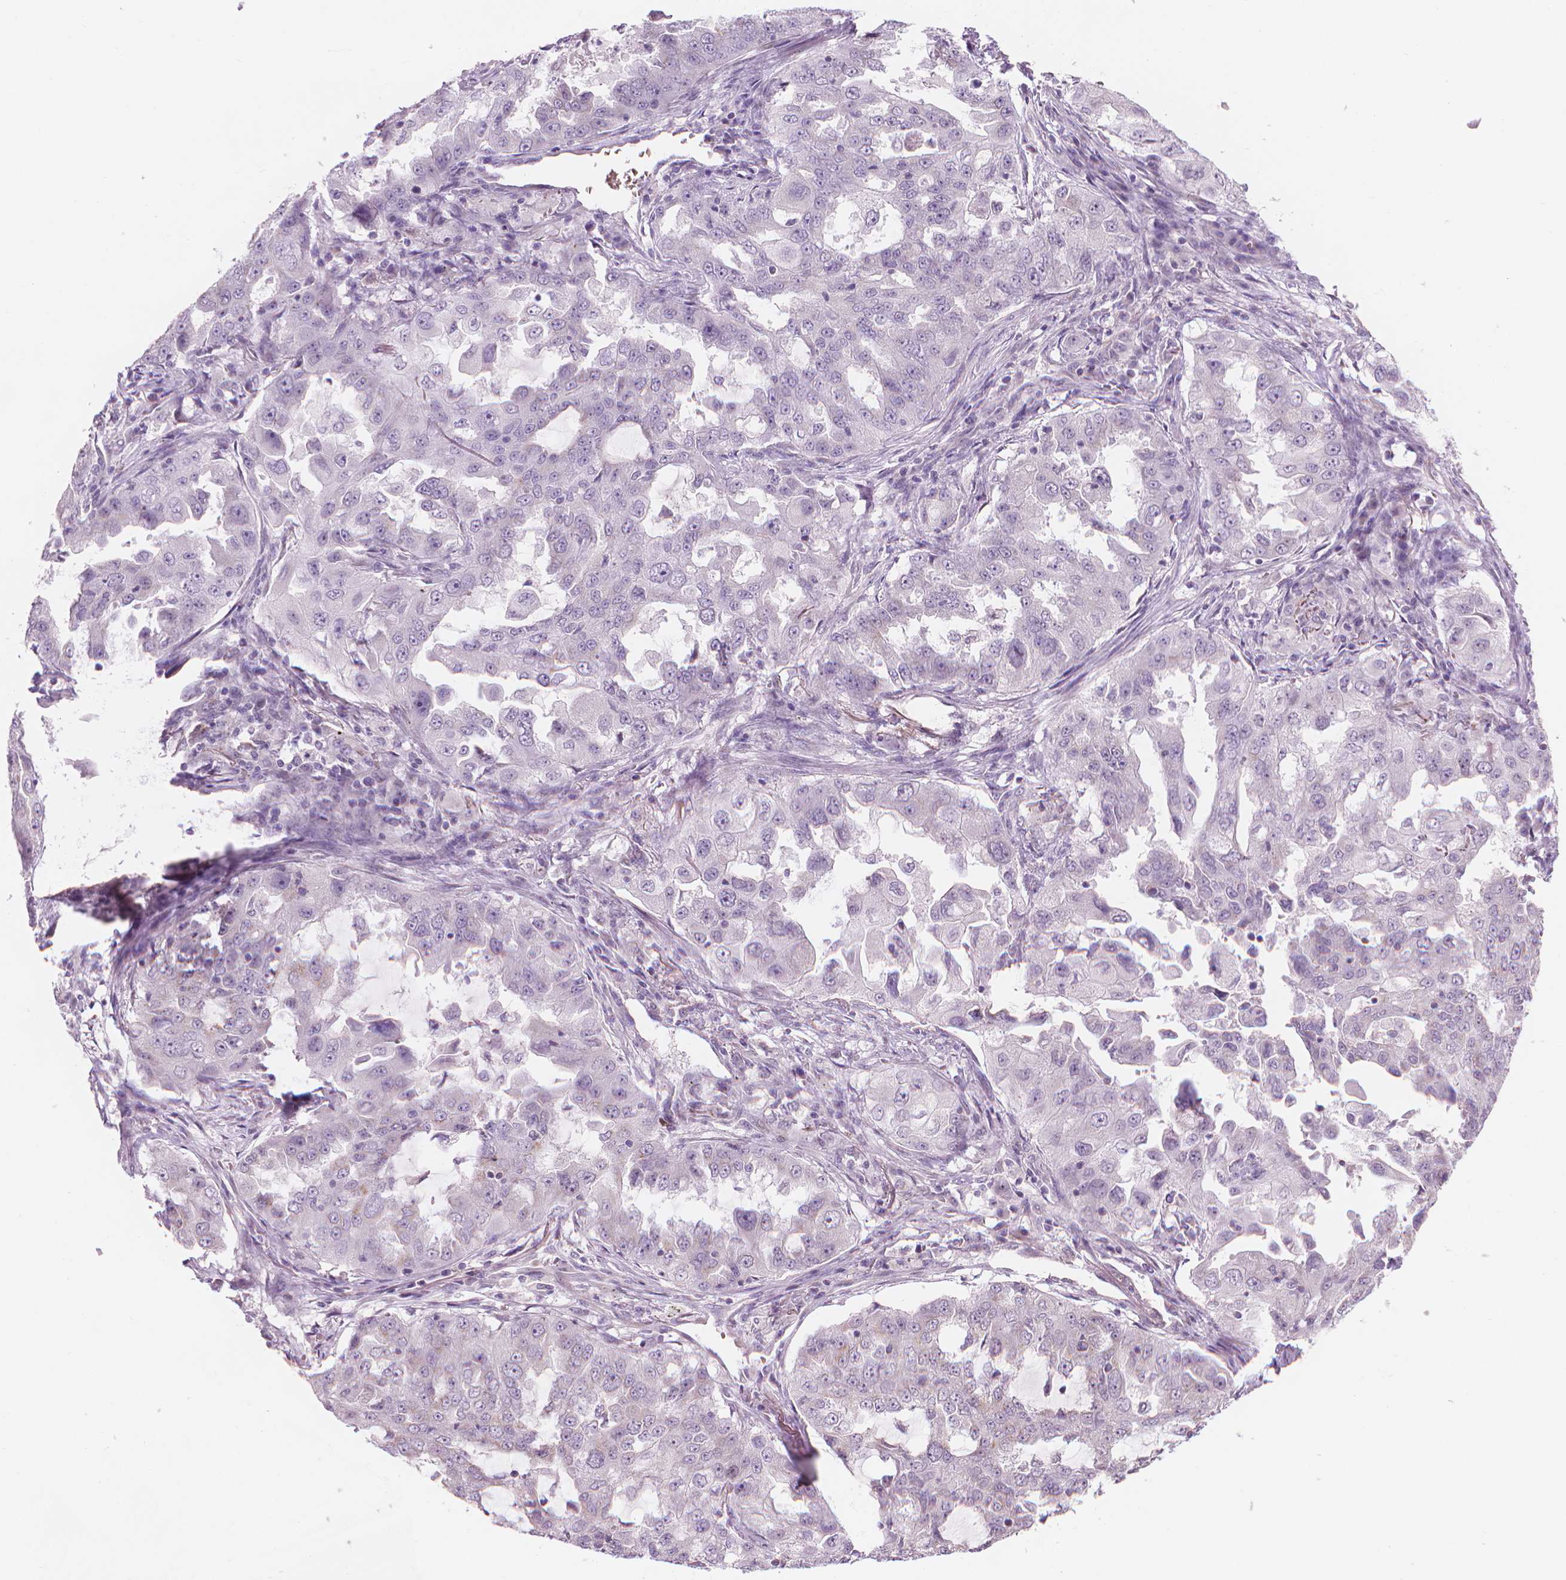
{"staining": {"intensity": "negative", "quantity": "none", "location": "none"}, "tissue": "lung cancer", "cell_type": "Tumor cells", "image_type": "cancer", "snomed": [{"axis": "morphology", "description": "Adenocarcinoma, NOS"}, {"axis": "topography", "description": "Lung"}], "caption": "Adenocarcinoma (lung) was stained to show a protein in brown. There is no significant positivity in tumor cells.", "gene": "IFFO1", "patient": {"sex": "female", "age": 61}}